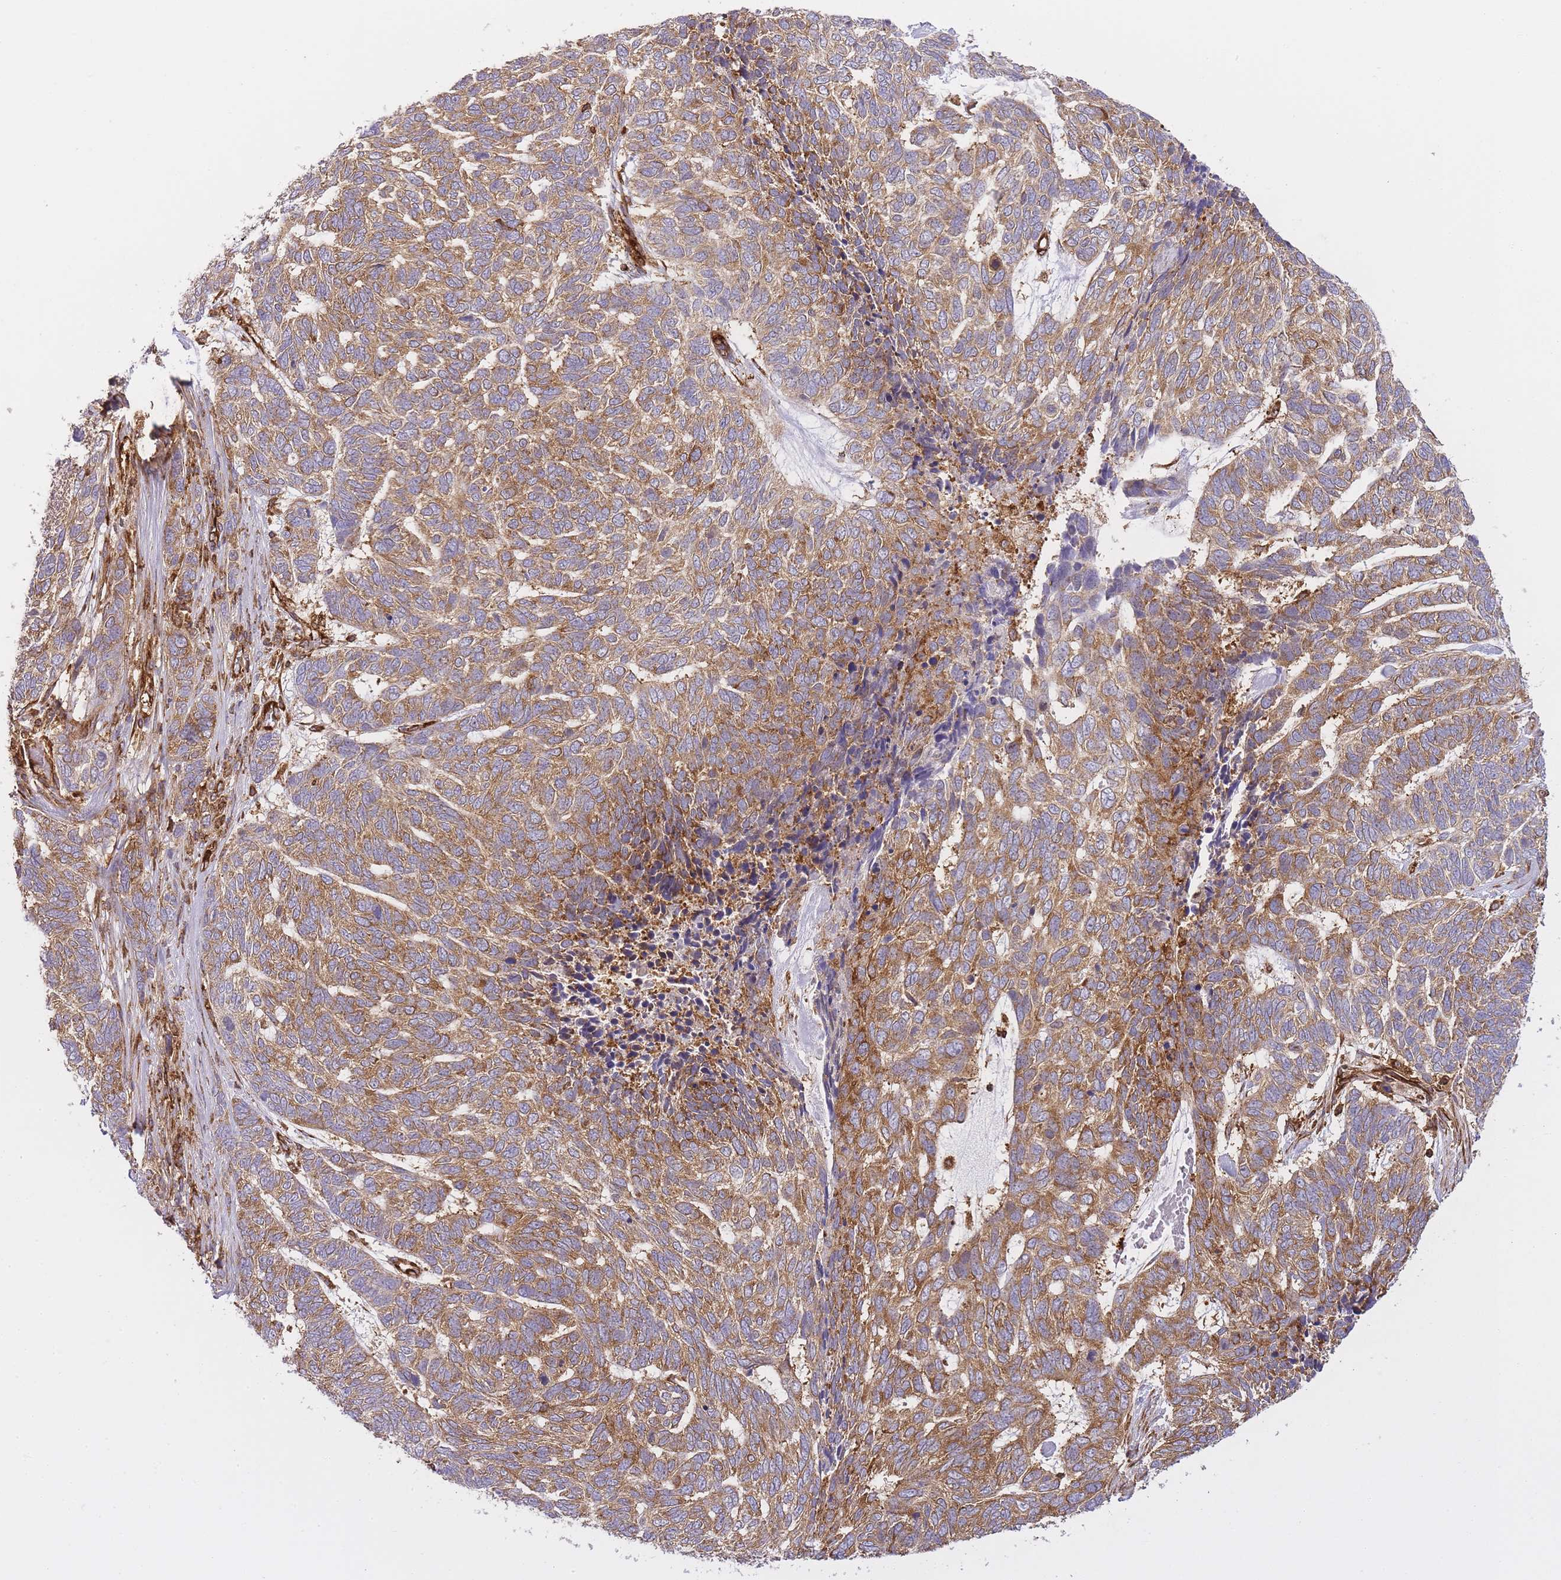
{"staining": {"intensity": "moderate", "quantity": ">75%", "location": "cytoplasmic/membranous"}, "tissue": "skin cancer", "cell_type": "Tumor cells", "image_type": "cancer", "snomed": [{"axis": "morphology", "description": "Basal cell carcinoma"}, {"axis": "topography", "description": "Skin"}], "caption": "The immunohistochemical stain labels moderate cytoplasmic/membranous expression in tumor cells of skin basal cell carcinoma tissue.", "gene": "MSN", "patient": {"sex": "female", "age": 65}}